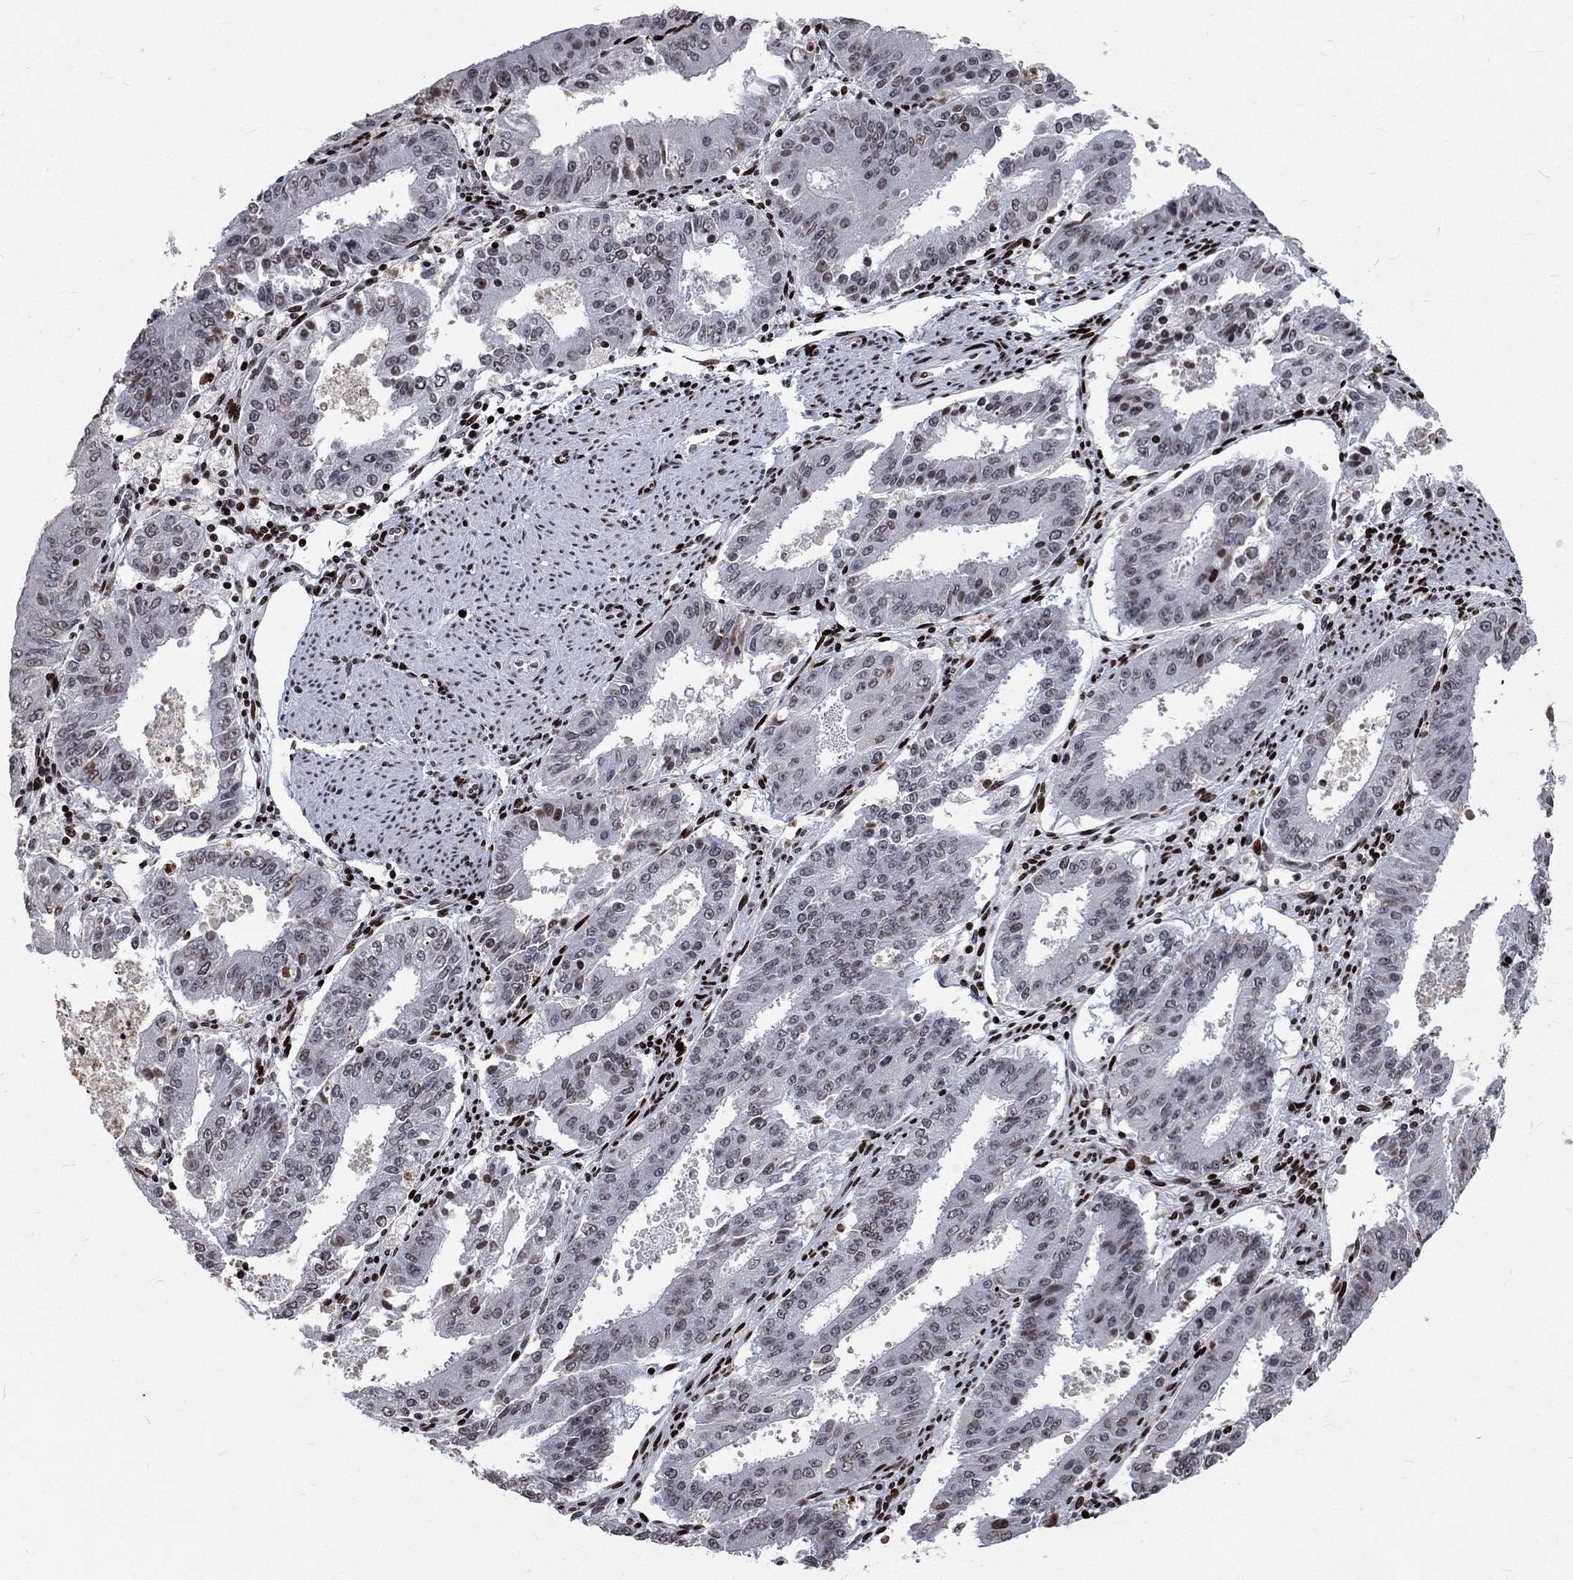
{"staining": {"intensity": "moderate", "quantity": "<25%", "location": "nuclear"}, "tissue": "ovarian cancer", "cell_type": "Tumor cells", "image_type": "cancer", "snomed": [{"axis": "morphology", "description": "Carcinoma, endometroid"}, {"axis": "topography", "description": "Ovary"}], "caption": "DAB immunohistochemical staining of ovarian endometroid carcinoma shows moderate nuclear protein staining in about <25% of tumor cells.", "gene": "SRSF3", "patient": {"sex": "female", "age": 42}}